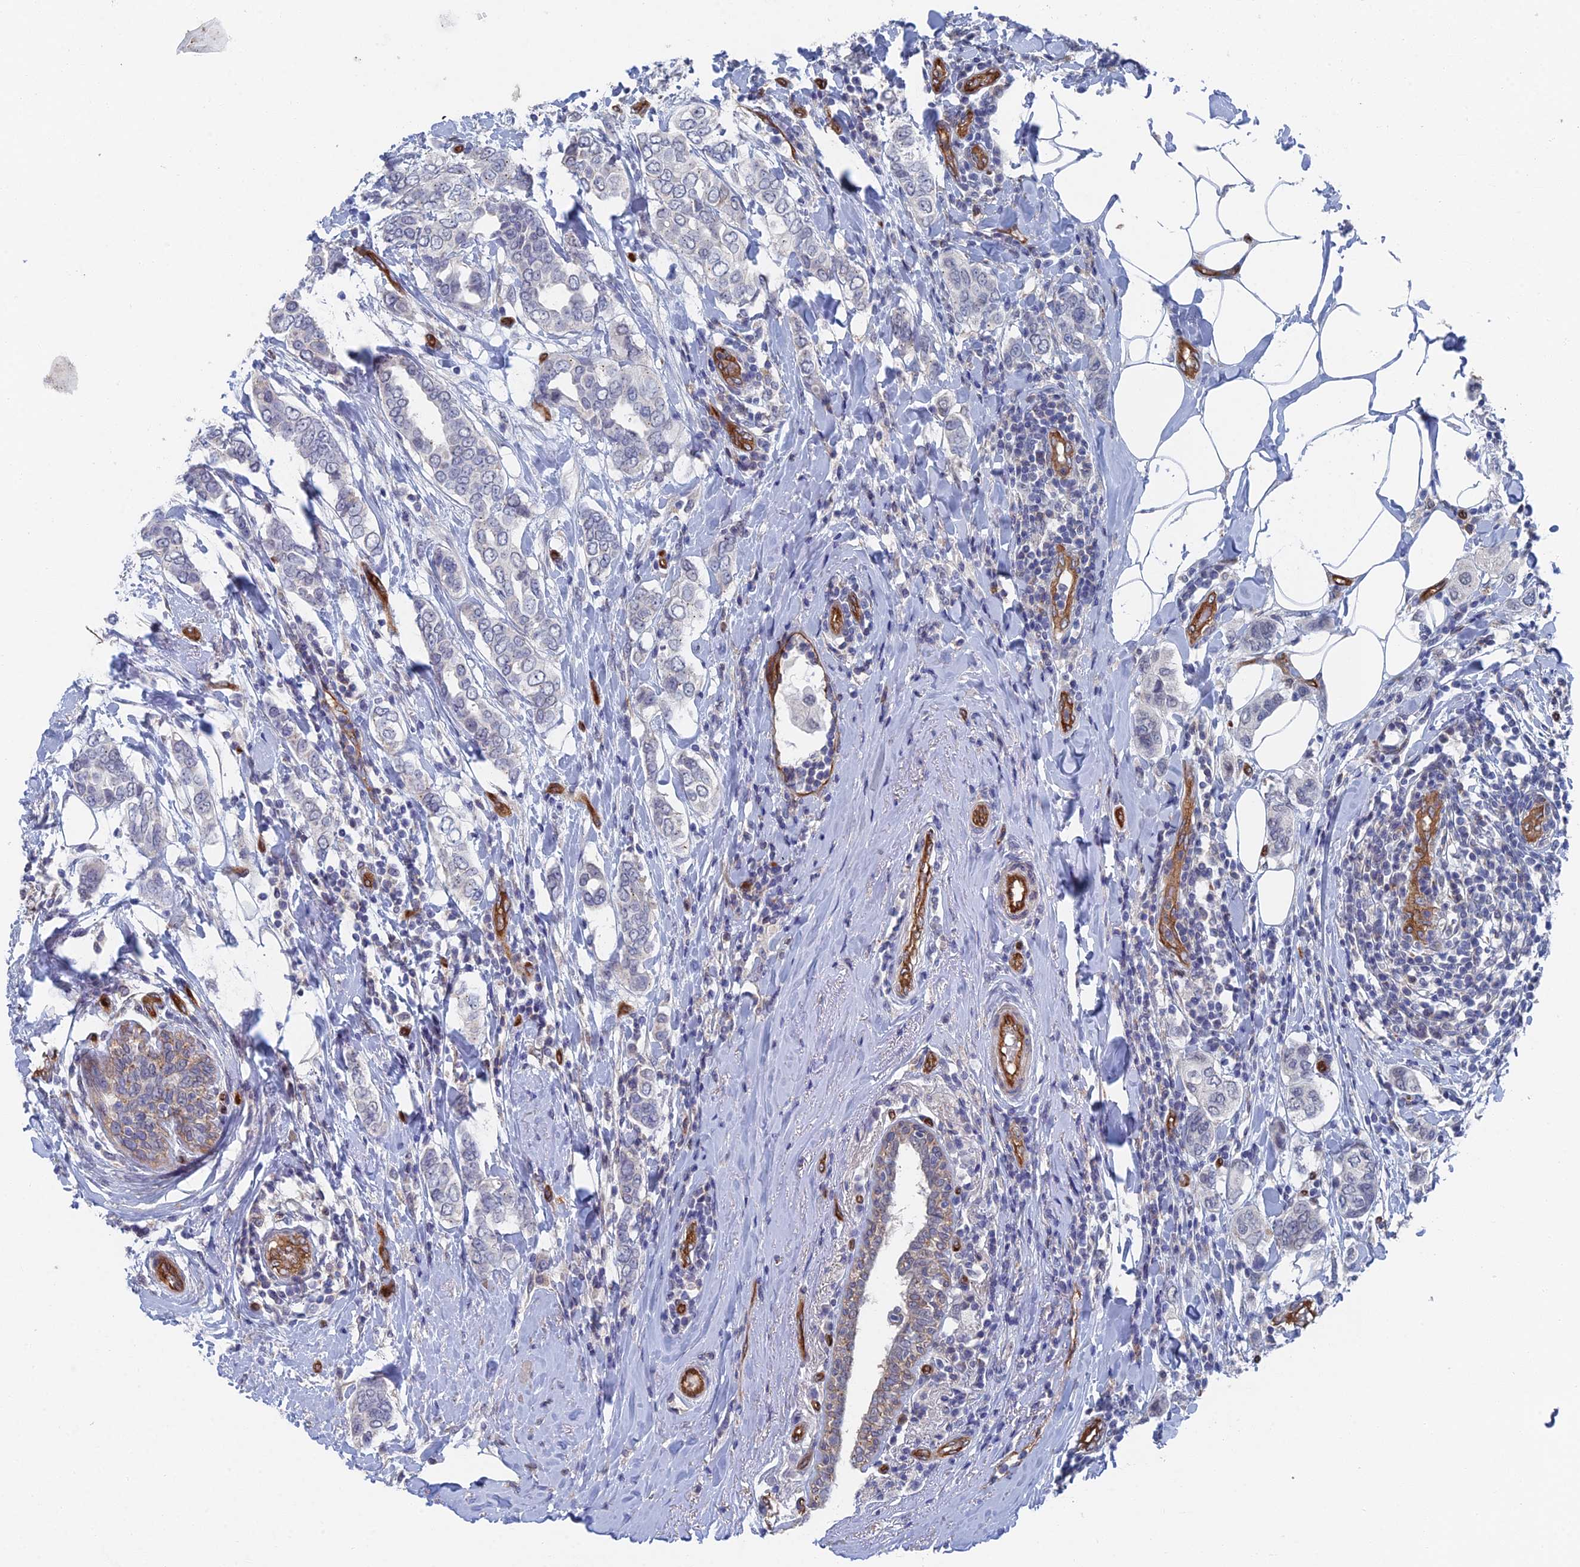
{"staining": {"intensity": "negative", "quantity": "none", "location": "none"}, "tissue": "breast cancer", "cell_type": "Tumor cells", "image_type": "cancer", "snomed": [{"axis": "morphology", "description": "Lobular carcinoma"}, {"axis": "topography", "description": "Breast"}], "caption": "The IHC histopathology image has no significant staining in tumor cells of breast cancer (lobular carcinoma) tissue. The staining was performed using DAB to visualize the protein expression in brown, while the nuclei were stained in blue with hematoxylin (Magnification: 20x).", "gene": "ARAP3", "patient": {"sex": "female", "age": 51}}